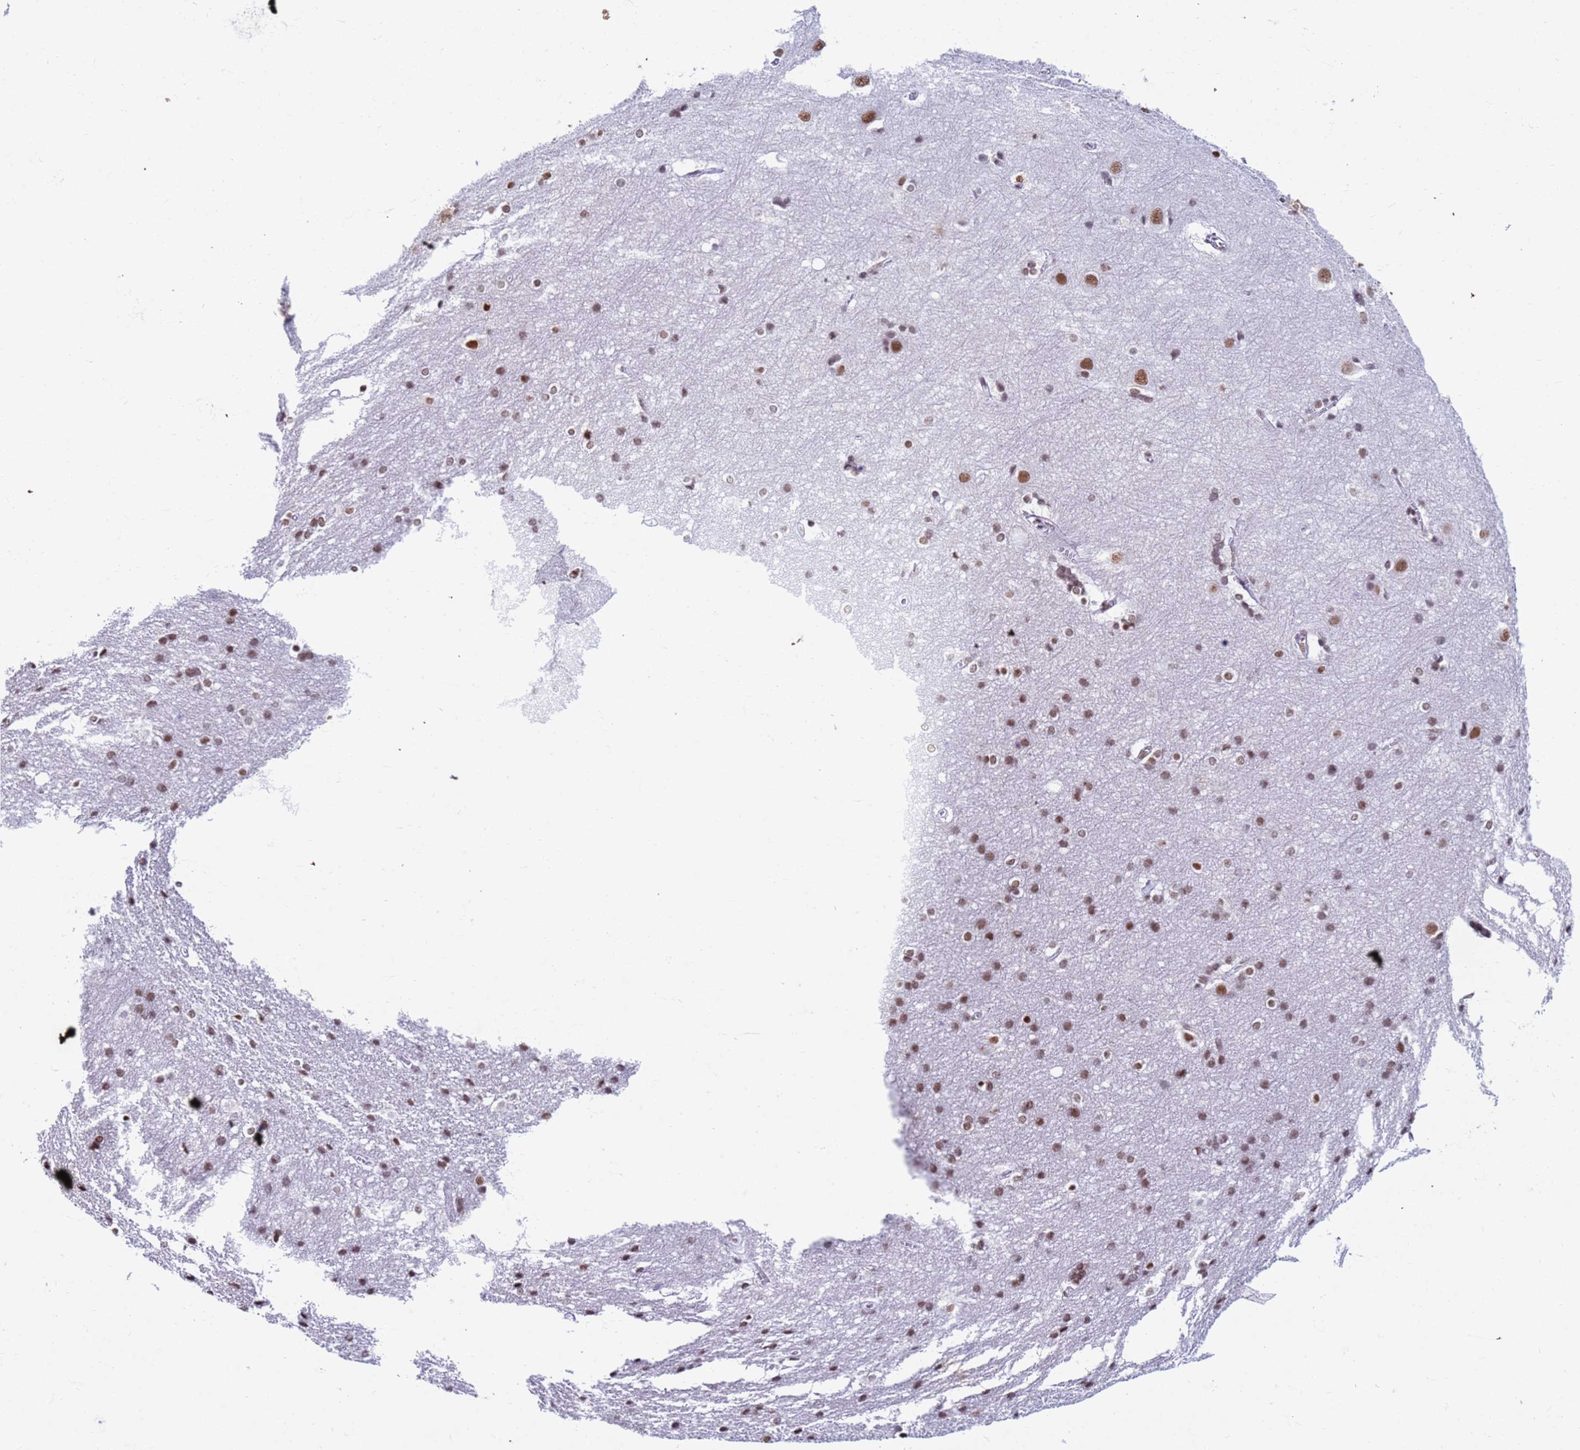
{"staining": {"intensity": "moderate", "quantity": ">75%", "location": "nuclear"}, "tissue": "cerebral cortex", "cell_type": "Endothelial cells", "image_type": "normal", "snomed": [{"axis": "morphology", "description": "Normal tissue, NOS"}, {"axis": "topography", "description": "Cerebral cortex"}], "caption": "Endothelial cells demonstrate medium levels of moderate nuclear expression in about >75% of cells in benign cerebral cortex. (Stains: DAB in brown, nuclei in blue, Microscopy: brightfield microscopy at high magnification).", "gene": "FAM170B", "patient": {"sex": "male", "age": 54}}